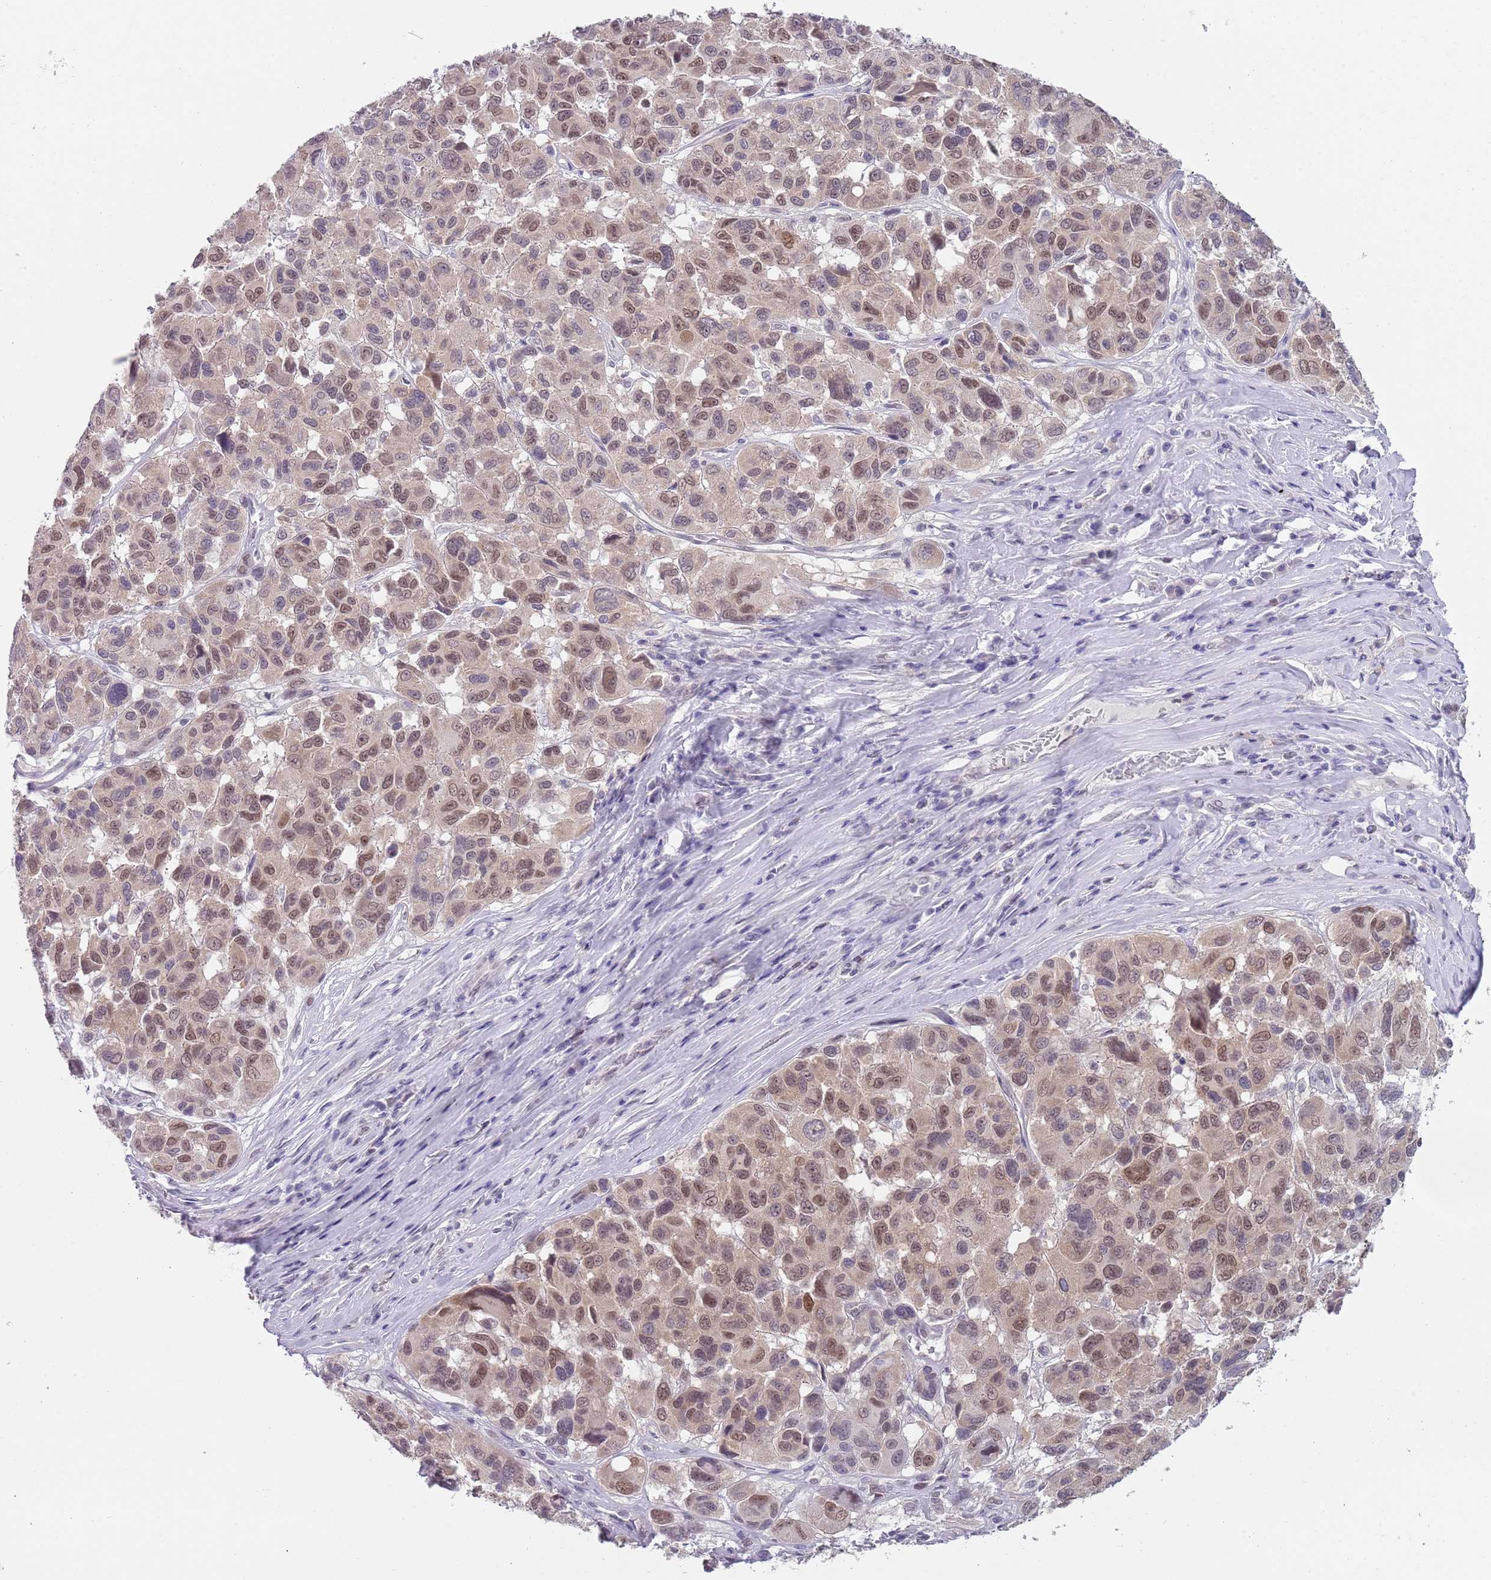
{"staining": {"intensity": "moderate", "quantity": "25%-75%", "location": "nuclear"}, "tissue": "melanoma", "cell_type": "Tumor cells", "image_type": "cancer", "snomed": [{"axis": "morphology", "description": "Malignant melanoma, NOS"}, {"axis": "topography", "description": "Skin"}], "caption": "IHC of malignant melanoma demonstrates medium levels of moderate nuclear expression in approximately 25%-75% of tumor cells. The staining was performed using DAB, with brown indicating positive protein expression. Nuclei are stained blue with hematoxylin.", "gene": "SEPHS2", "patient": {"sex": "female", "age": 66}}